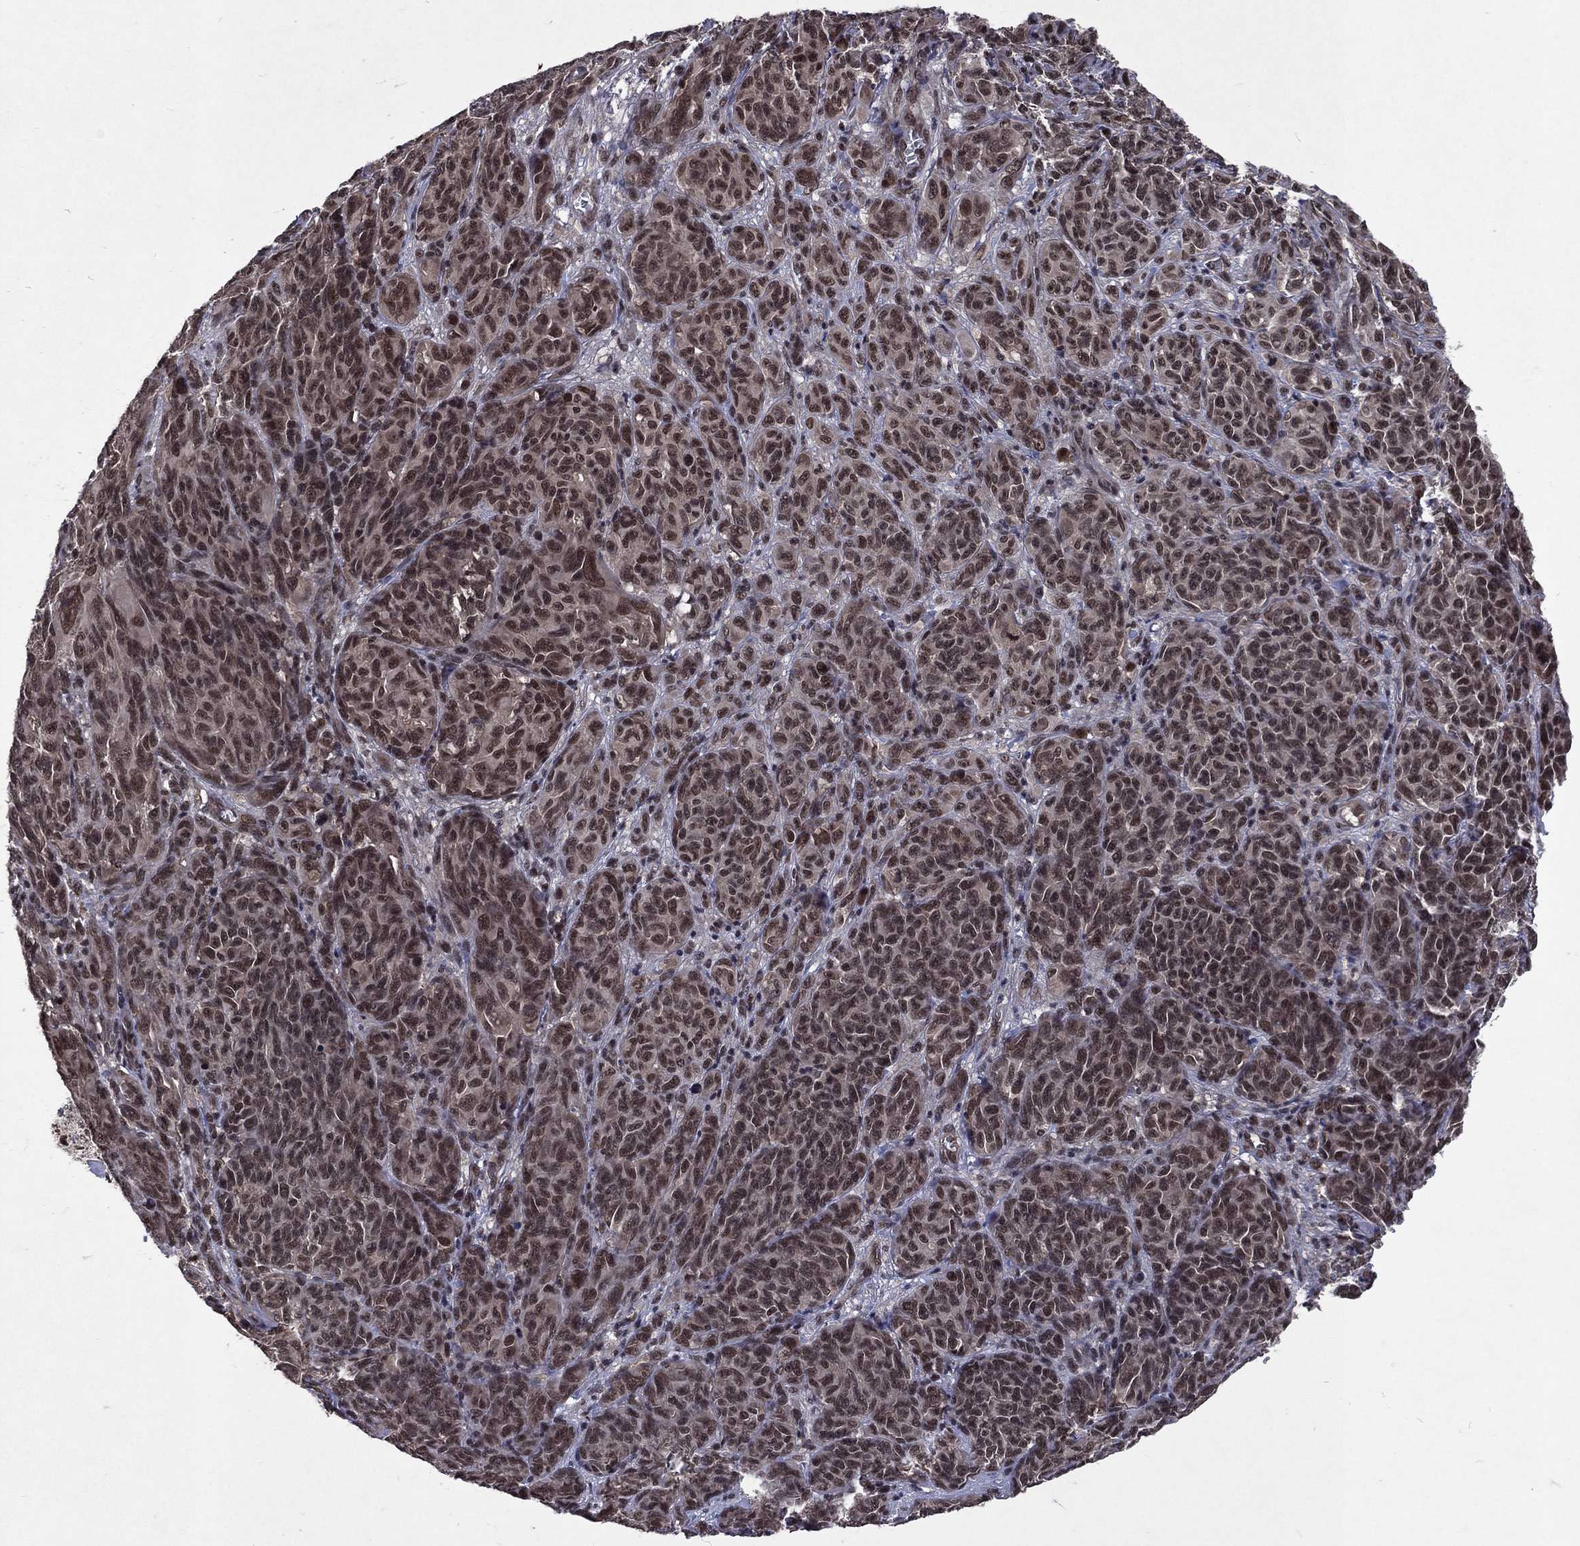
{"staining": {"intensity": "moderate", "quantity": ">75%", "location": "nuclear"}, "tissue": "melanoma", "cell_type": "Tumor cells", "image_type": "cancer", "snomed": [{"axis": "morphology", "description": "Malignant melanoma, NOS"}, {"axis": "topography", "description": "Vulva, labia, clitoris and Bartholin´s gland, NO"}], "caption": "A medium amount of moderate nuclear expression is identified in approximately >75% of tumor cells in malignant melanoma tissue.", "gene": "DMAP1", "patient": {"sex": "female", "age": 75}}